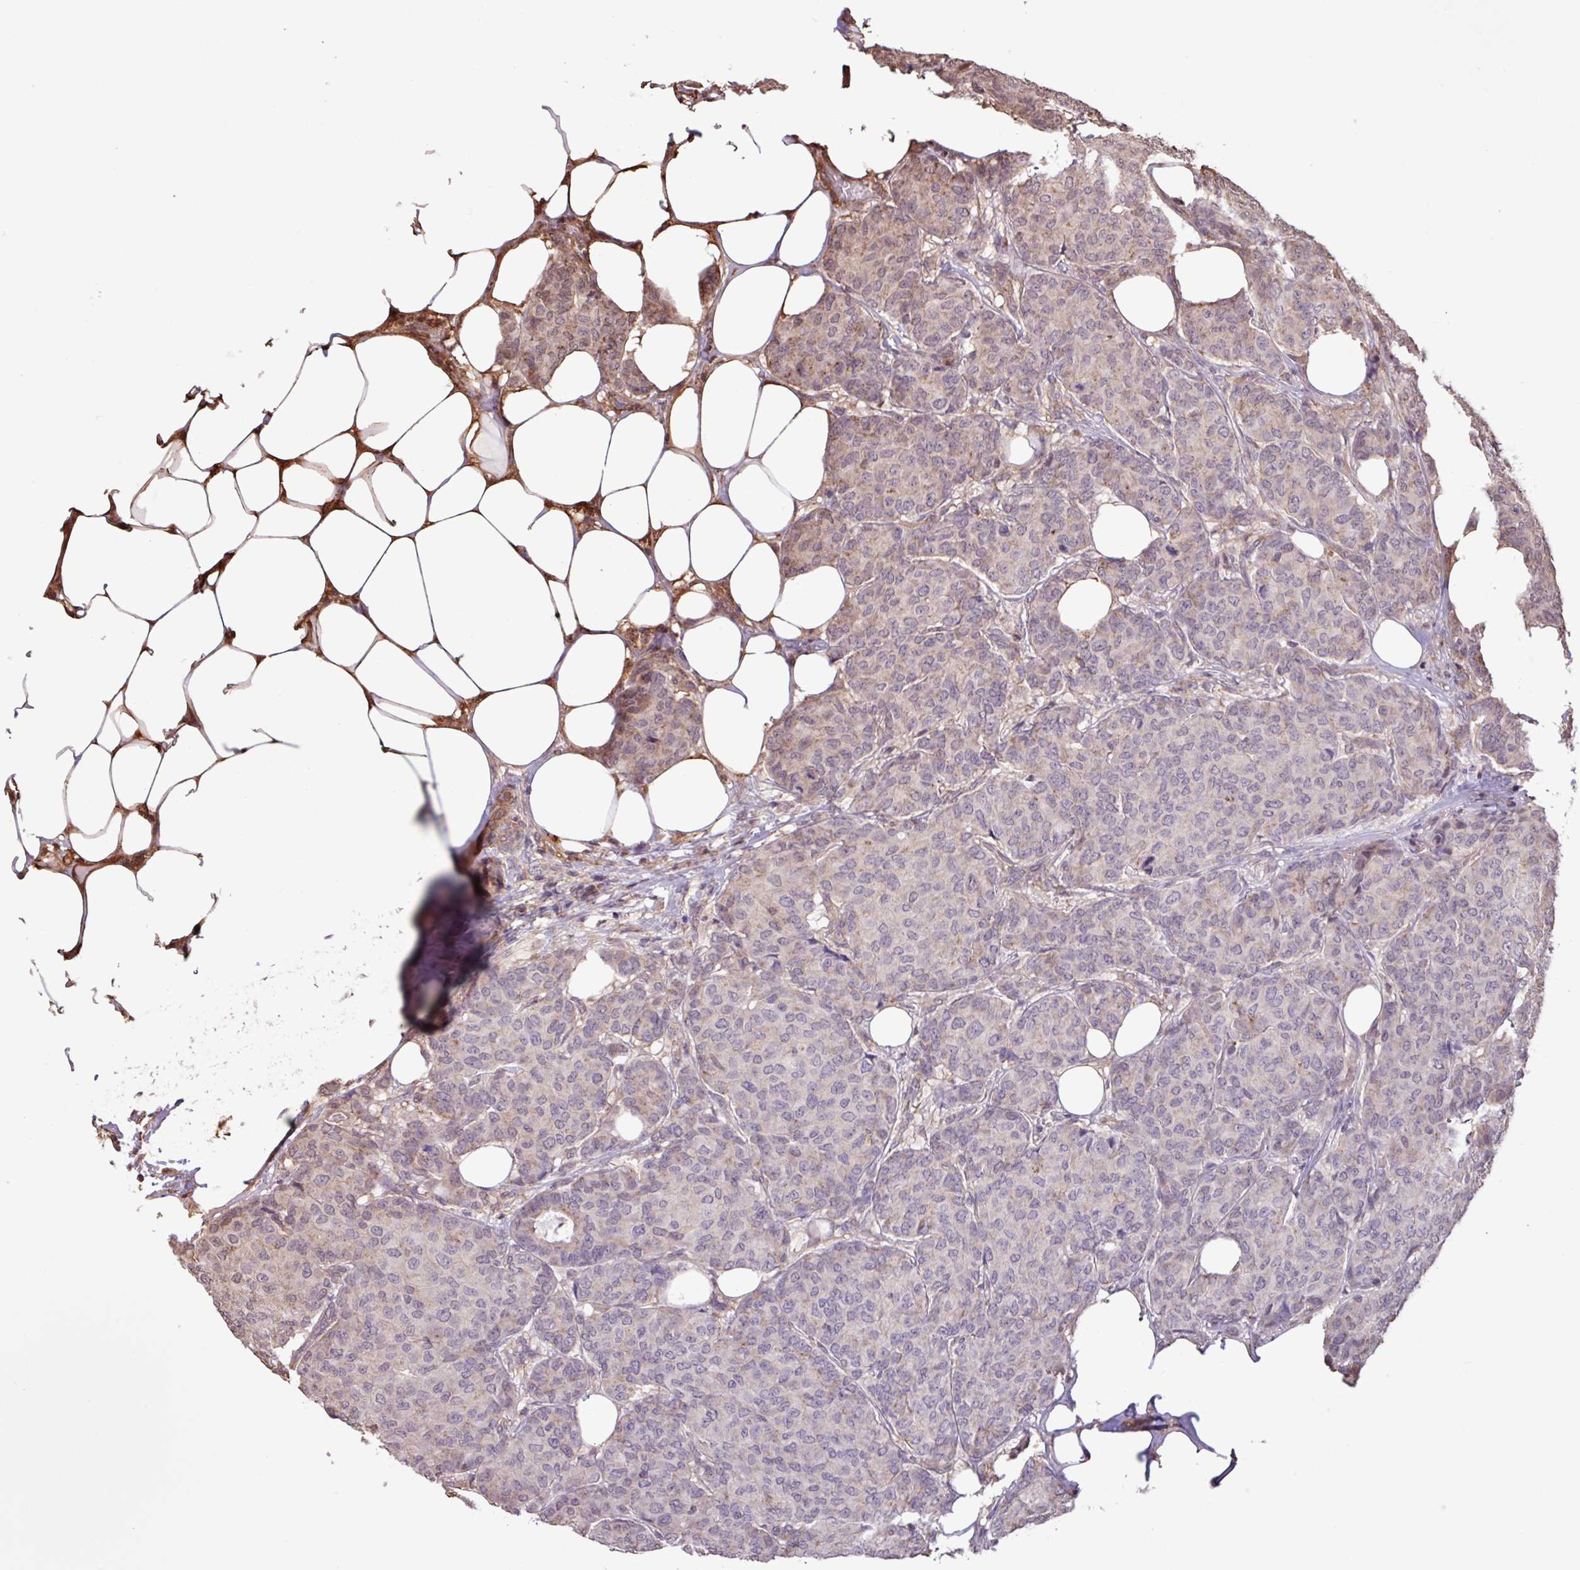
{"staining": {"intensity": "moderate", "quantity": "<25%", "location": "cytoplasmic/membranous,nuclear"}, "tissue": "breast cancer", "cell_type": "Tumor cells", "image_type": "cancer", "snomed": [{"axis": "morphology", "description": "Duct carcinoma"}, {"axis": "topography", "description": "Breast"}], "caption": "This is an image of immunohistochemistry (IHC) staining of invasive ductal carcinoma (breast), which shows moderate expression in the cytoplasmic/membranous and nuclear of tumor cells.", "gene": "CHST11", "patient": {"sex": "female", "age": 75}}